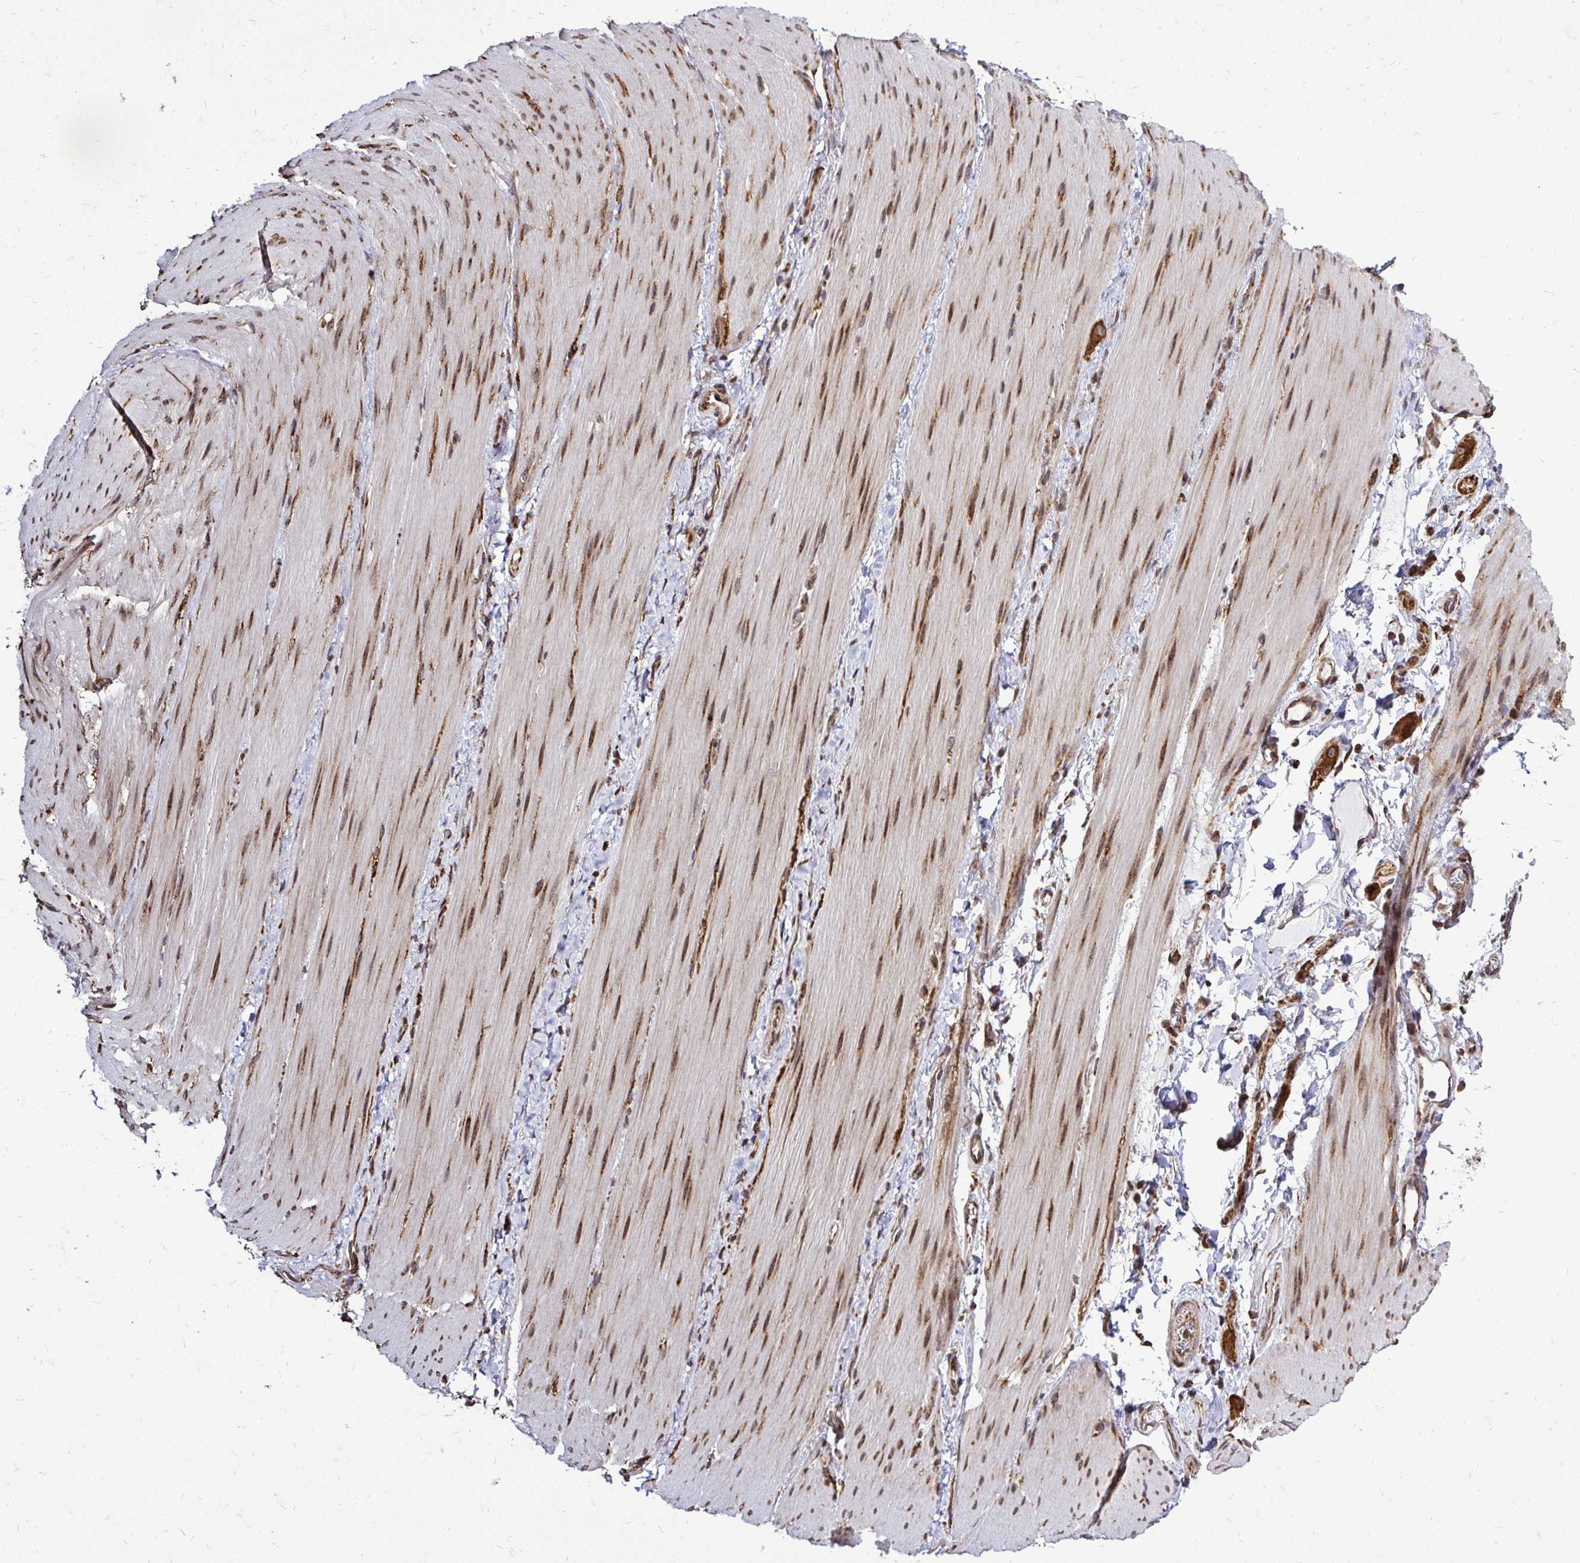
{"staining": {"intensity": "moderate", "quantity": "25%-75%", "location": "nuclear"}, "tissue": "smooth muscle", "cell_type": "Smooth muscle cells", "image_type": "normal", "snomed": [{"axis": "morphology", "description": "Normal tissue, NOS"}, {"axis": "topography", "description": "Smooth muscle"}, {"axis": "topography", "description": "Colon"}], "caption": "A histopathology image of smooth muscle stained for a protein reveals moderate nuclear brown staining in smooth muscle cells.", "gene": "FMR1", "patient": {"sex": "male", "age": 73}}